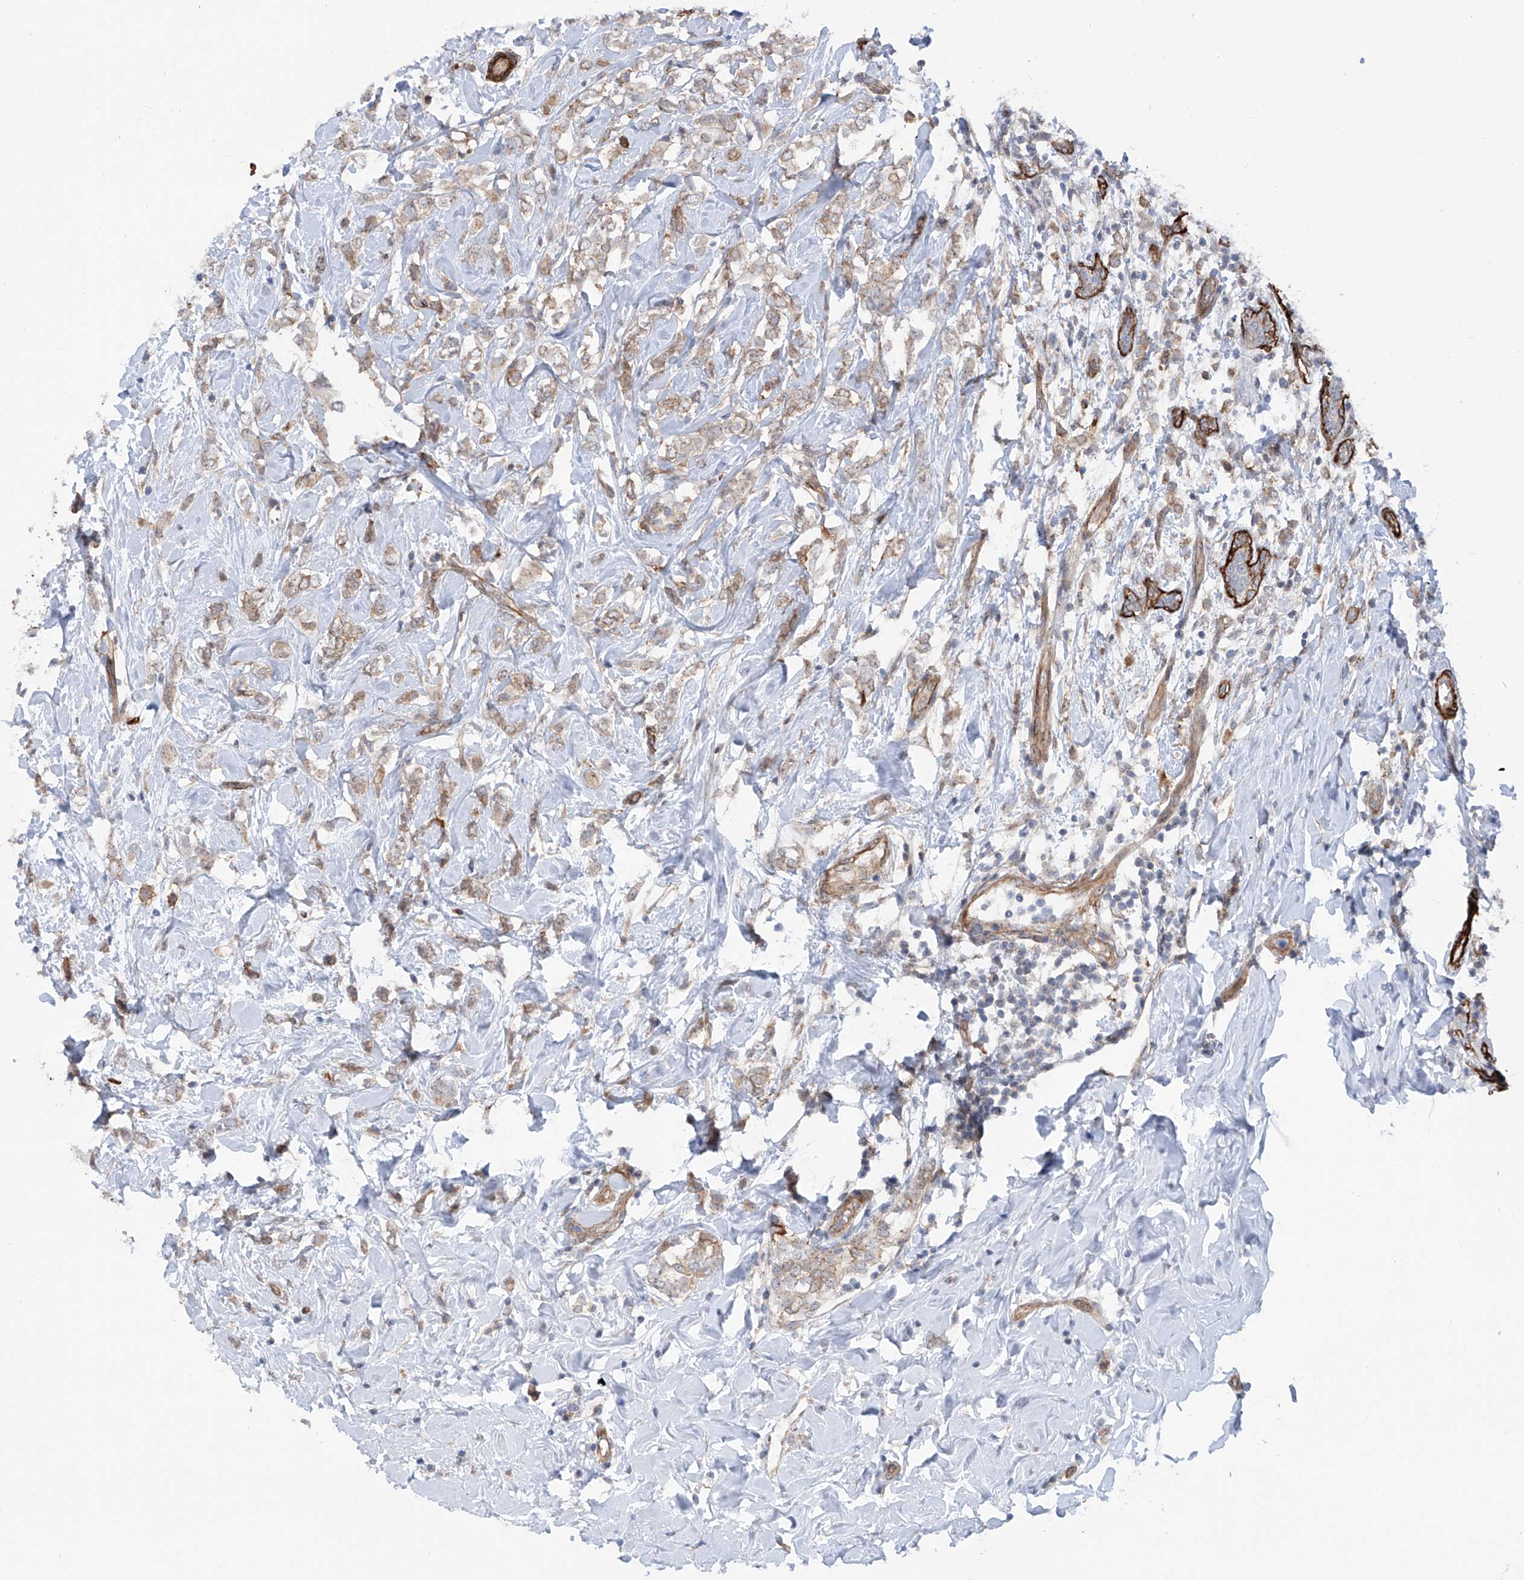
{"staining": {"intensity": "weak", "quantity": ">75%", "location": "cytoplasmic/membranous"}, "tissue": "breast cancer", "cell_type": "Tumor cells", "image_type": "cancer", "snomed": [{"axis": "morphology", "description": "Normal tissue, NOS"}, {"axis": "morphology", "description": "Lobular carcinoma"}, {"axis": "topography", "description": "Breast"}], "caption": "A histopathology image of lobular carcinoma (breast) stained for a protein exhibits weak cytoplasmic/membranous brown staining in tumor cells.", "gene": "ZNF490", "patient": {"sex": "female", "age": 47}}